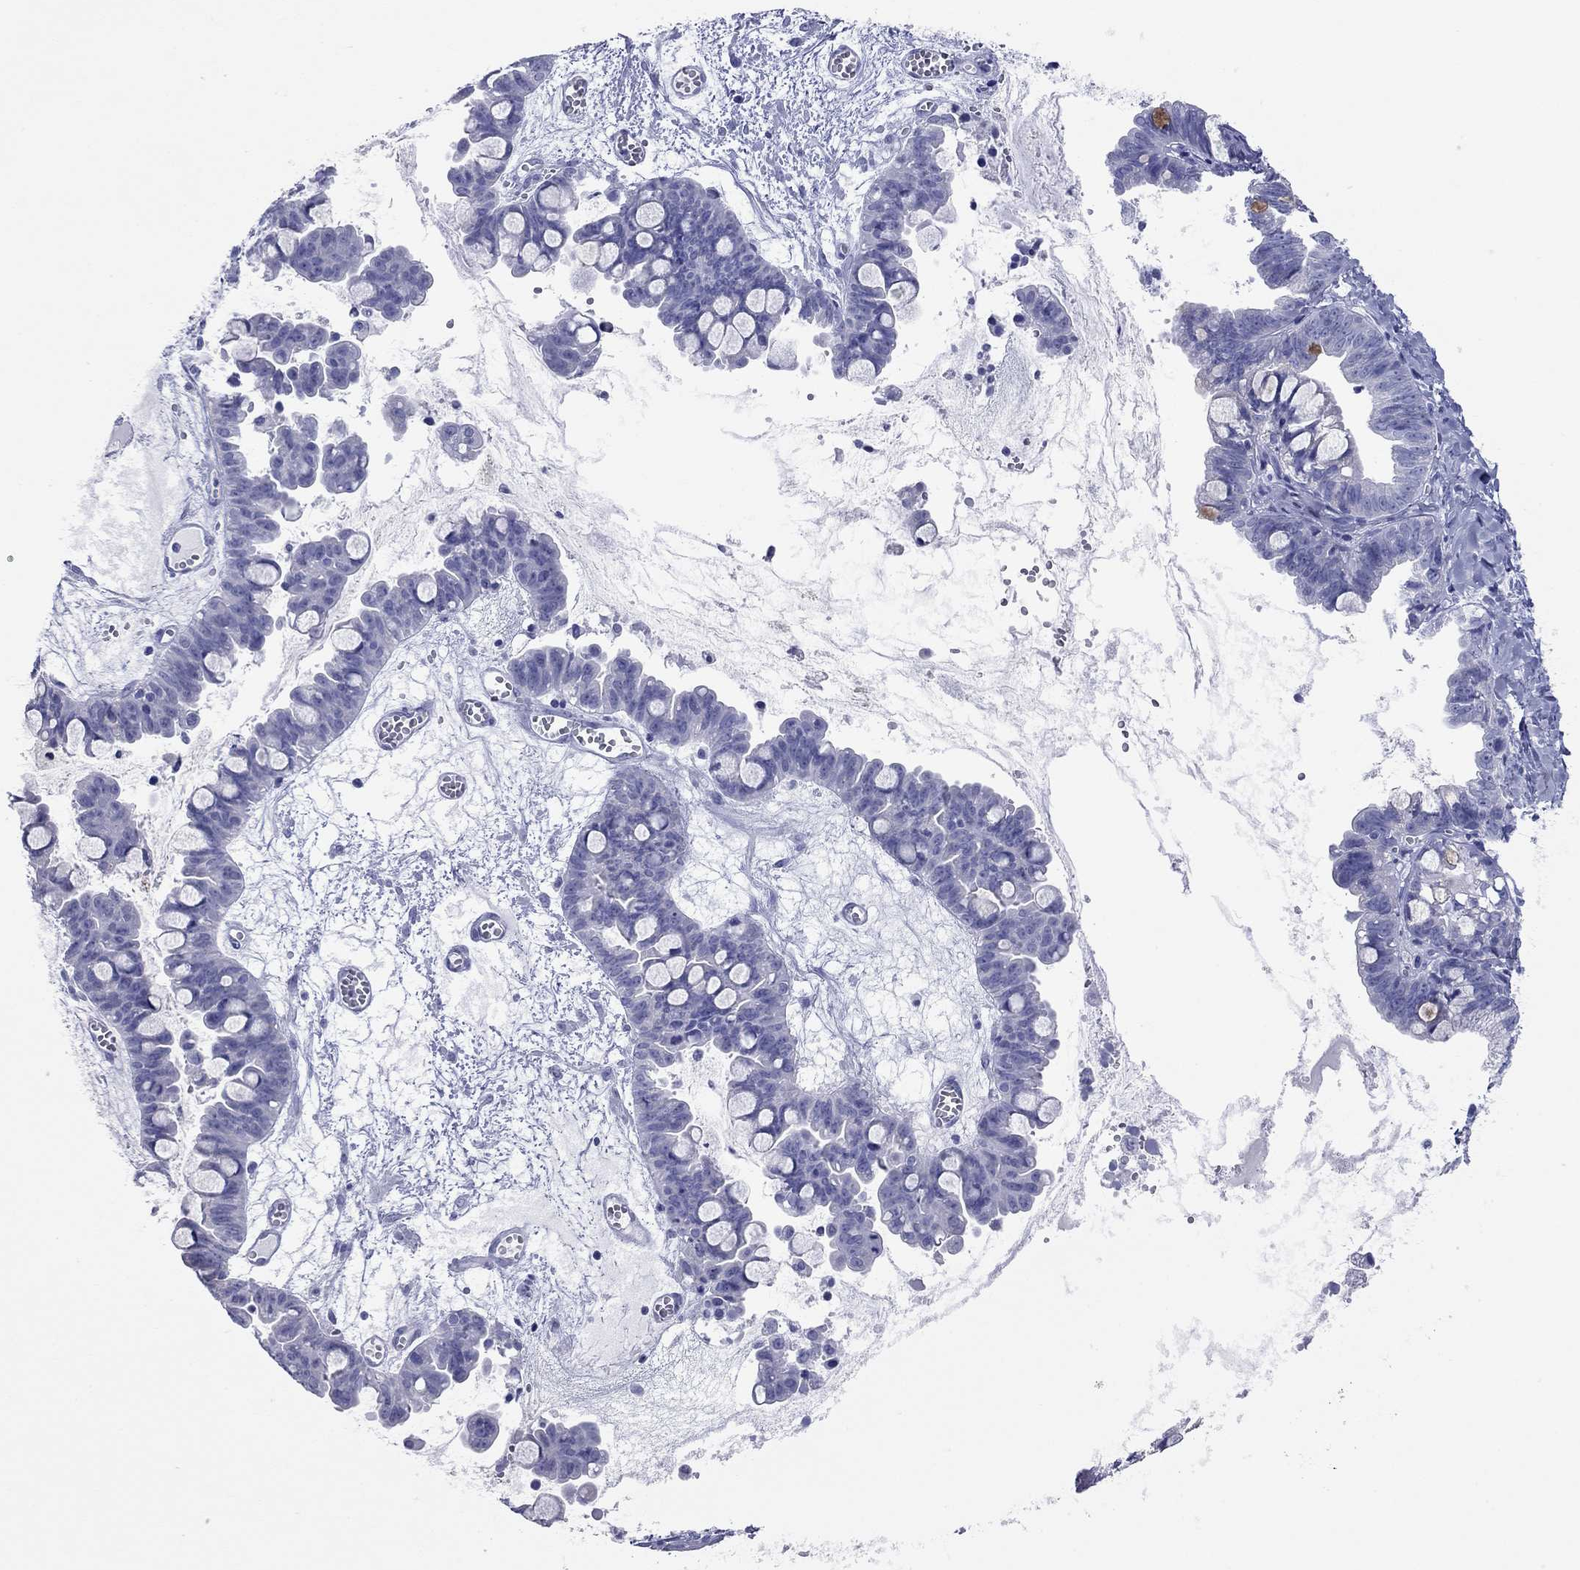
{"staining": {"intensity": "negative", "quantity": "none", "location": "none"}, "tissue": "ovarian cancer", "cell_type": "Tumor cells", "image_type": "cancer", "snomed": [{"axis": "morphology", "description": "Cystadenocarcinoma, mucinous, NOS"}, {"axis": "topography", "description": "Ovary"}], "caption": "Micrograph shows no protein staining in tumor cells of ovarian mucinous cystadenocarcinoma tissue.", "gene": "VSIG10", "patient": {"sex": "female", "age": 63}}